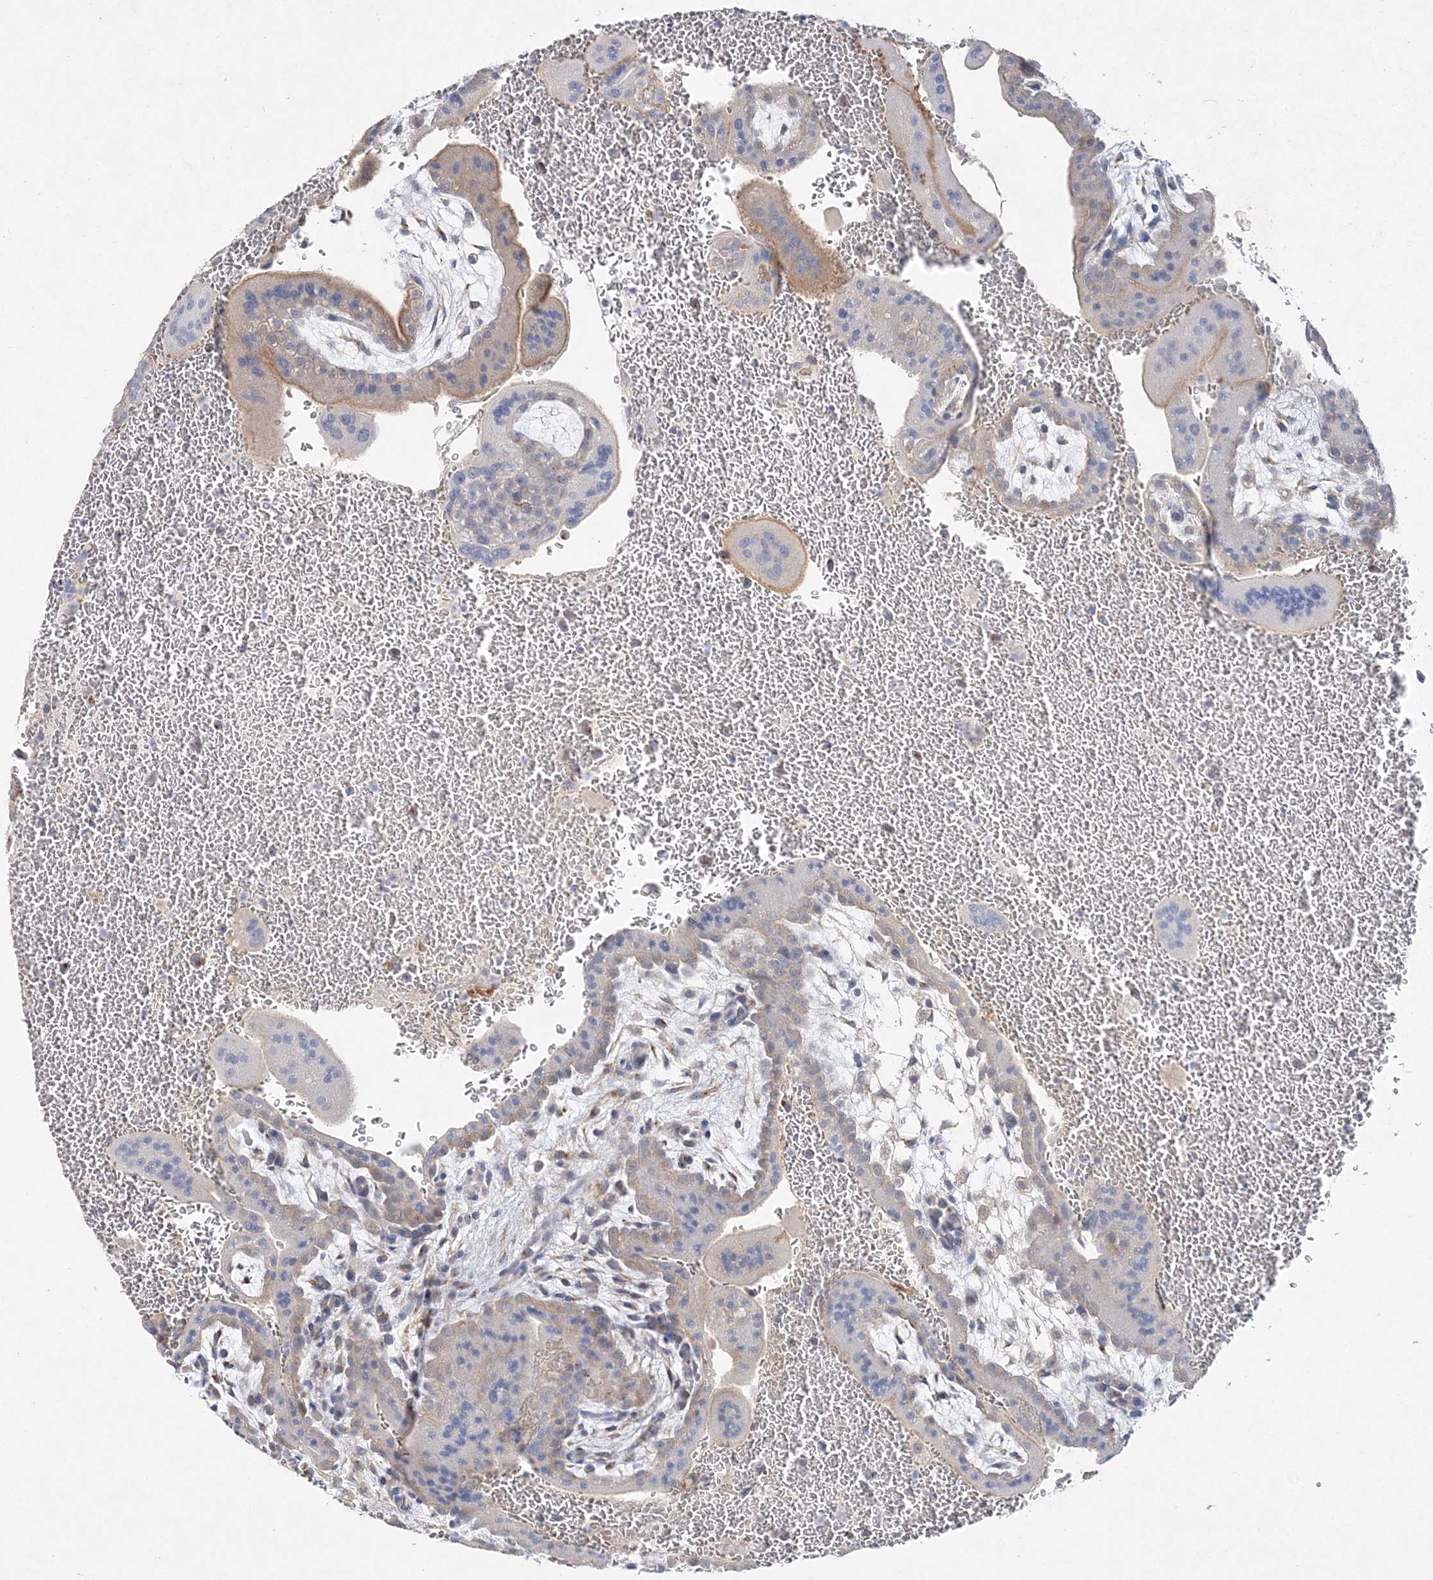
{"staining": {"intensity": "weak", "quantity": "<25%", "location": "cytoplasmic/membranous"}, "tissue": "placenta", "cell_type": "Trophoblastic cells", "image_type": "normal", "snomed": [{"axis": "morphology", "description": "Normal tissue, NOS"}, {"axis": "topography", "description": "Placenta"}], "caption": "High magnification brightfield microscopy of benign placenta stained with DAB (brown) and counterstained with hematoxylin (blue): trophoblastic cells show no significant staining. (IHC, brightfield microscopy, high magnification).", "gene": "MAT2B", "patient": {"sex": "female", "age": 35}}